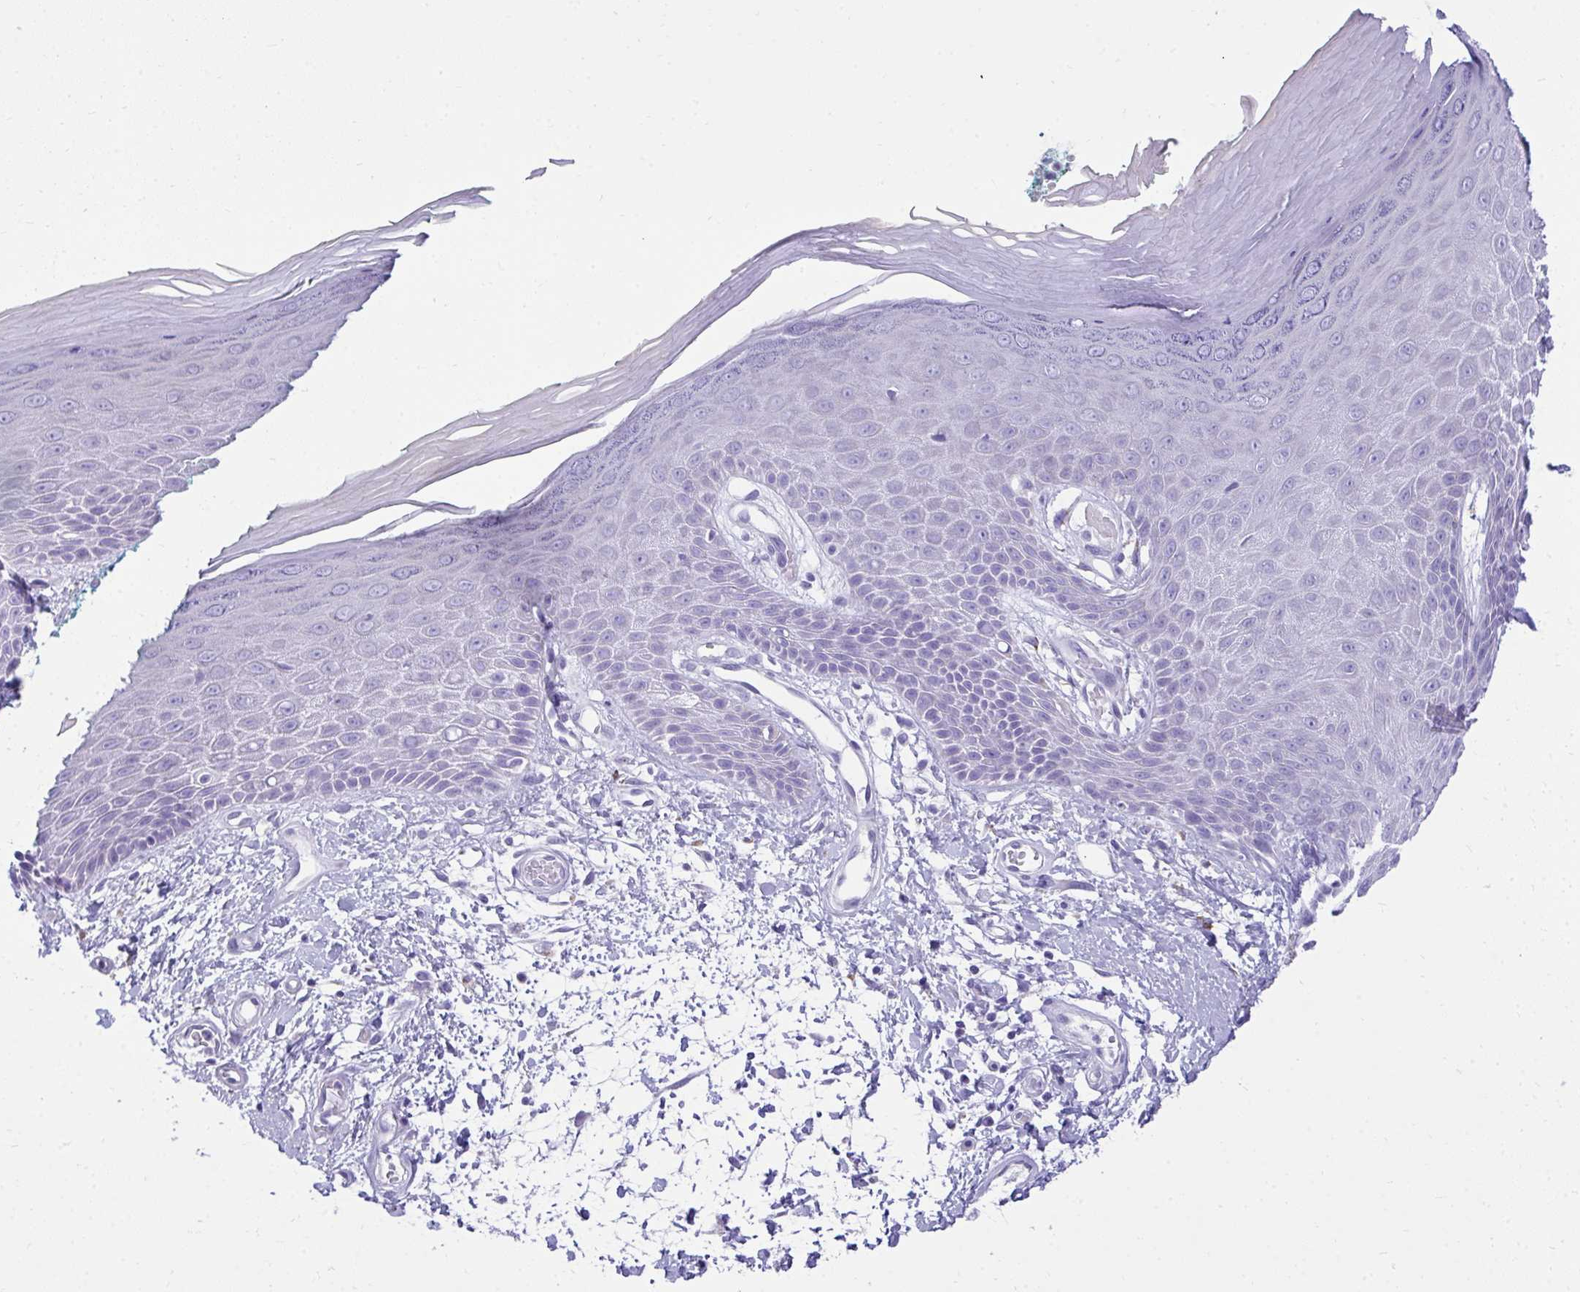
{"staining": {"intensity": "negative", "quantity": "none", "location": "none"}, "tissue": "skin", "cell_type": "Epidermal cells", "image_type": "normal", "snomed": [{"axis": "morphology", "description": "Normal tissue, NOS"}, {"axis": "topography", "description": "Anal"}, {"axis": "topography", "description": "Peripheral nerve tissue"}], "caption": "Protein analysis of normal skin displays no significant positivity in epidermal cells. (DAB (3,3'-diaminobenzidine) IHC with hematoxylin counter stain).", "gene": "AIG1", "patient": {"sex": "male", "age": 78}}